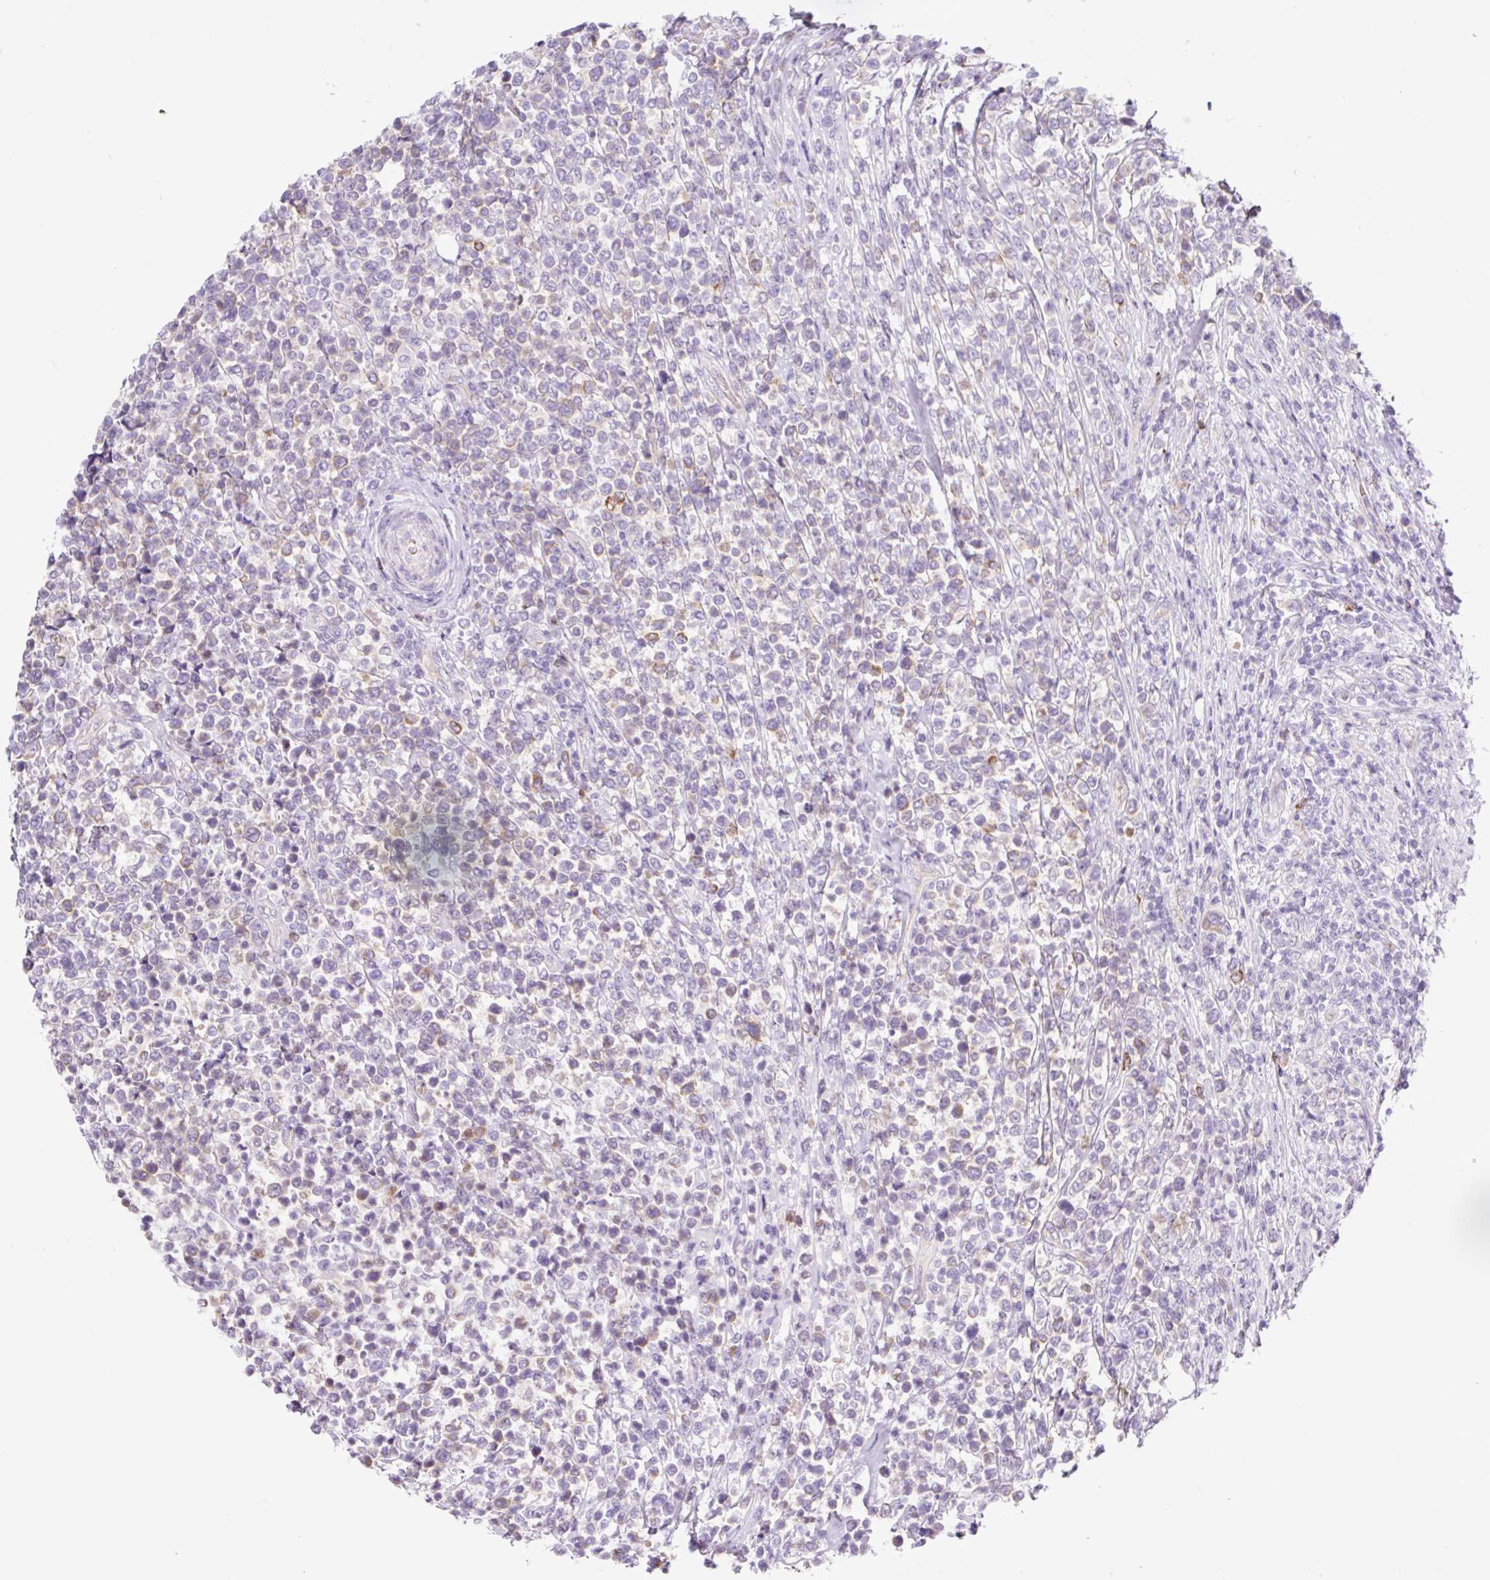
{"staining": {"intensity": "weak", "quantity": "<25%", "location": "cytoplasmic/membranous"}, "tissue": "lymphoma", "cell_type": "Tumor cells", "image_type": "cancer", "snomed": [{"axis": "morphology", "description": "Malignant lymphoma, non-Hodgkin's type, High grade"}, {"axis": "topography", "description": "Soft tissue"}], "caption": "DAB (3,3'-diaminobenzidine) immunohistochemical staining of human lymphoma exhibits no significant staining in tumor cells. (Brightfield microscopy of DAB (3,3'-diaminobenzidine) immunohistochemistry at high magnification).", "gene": "BCAS1", "patient": {"sex": "female", "age": 56}}